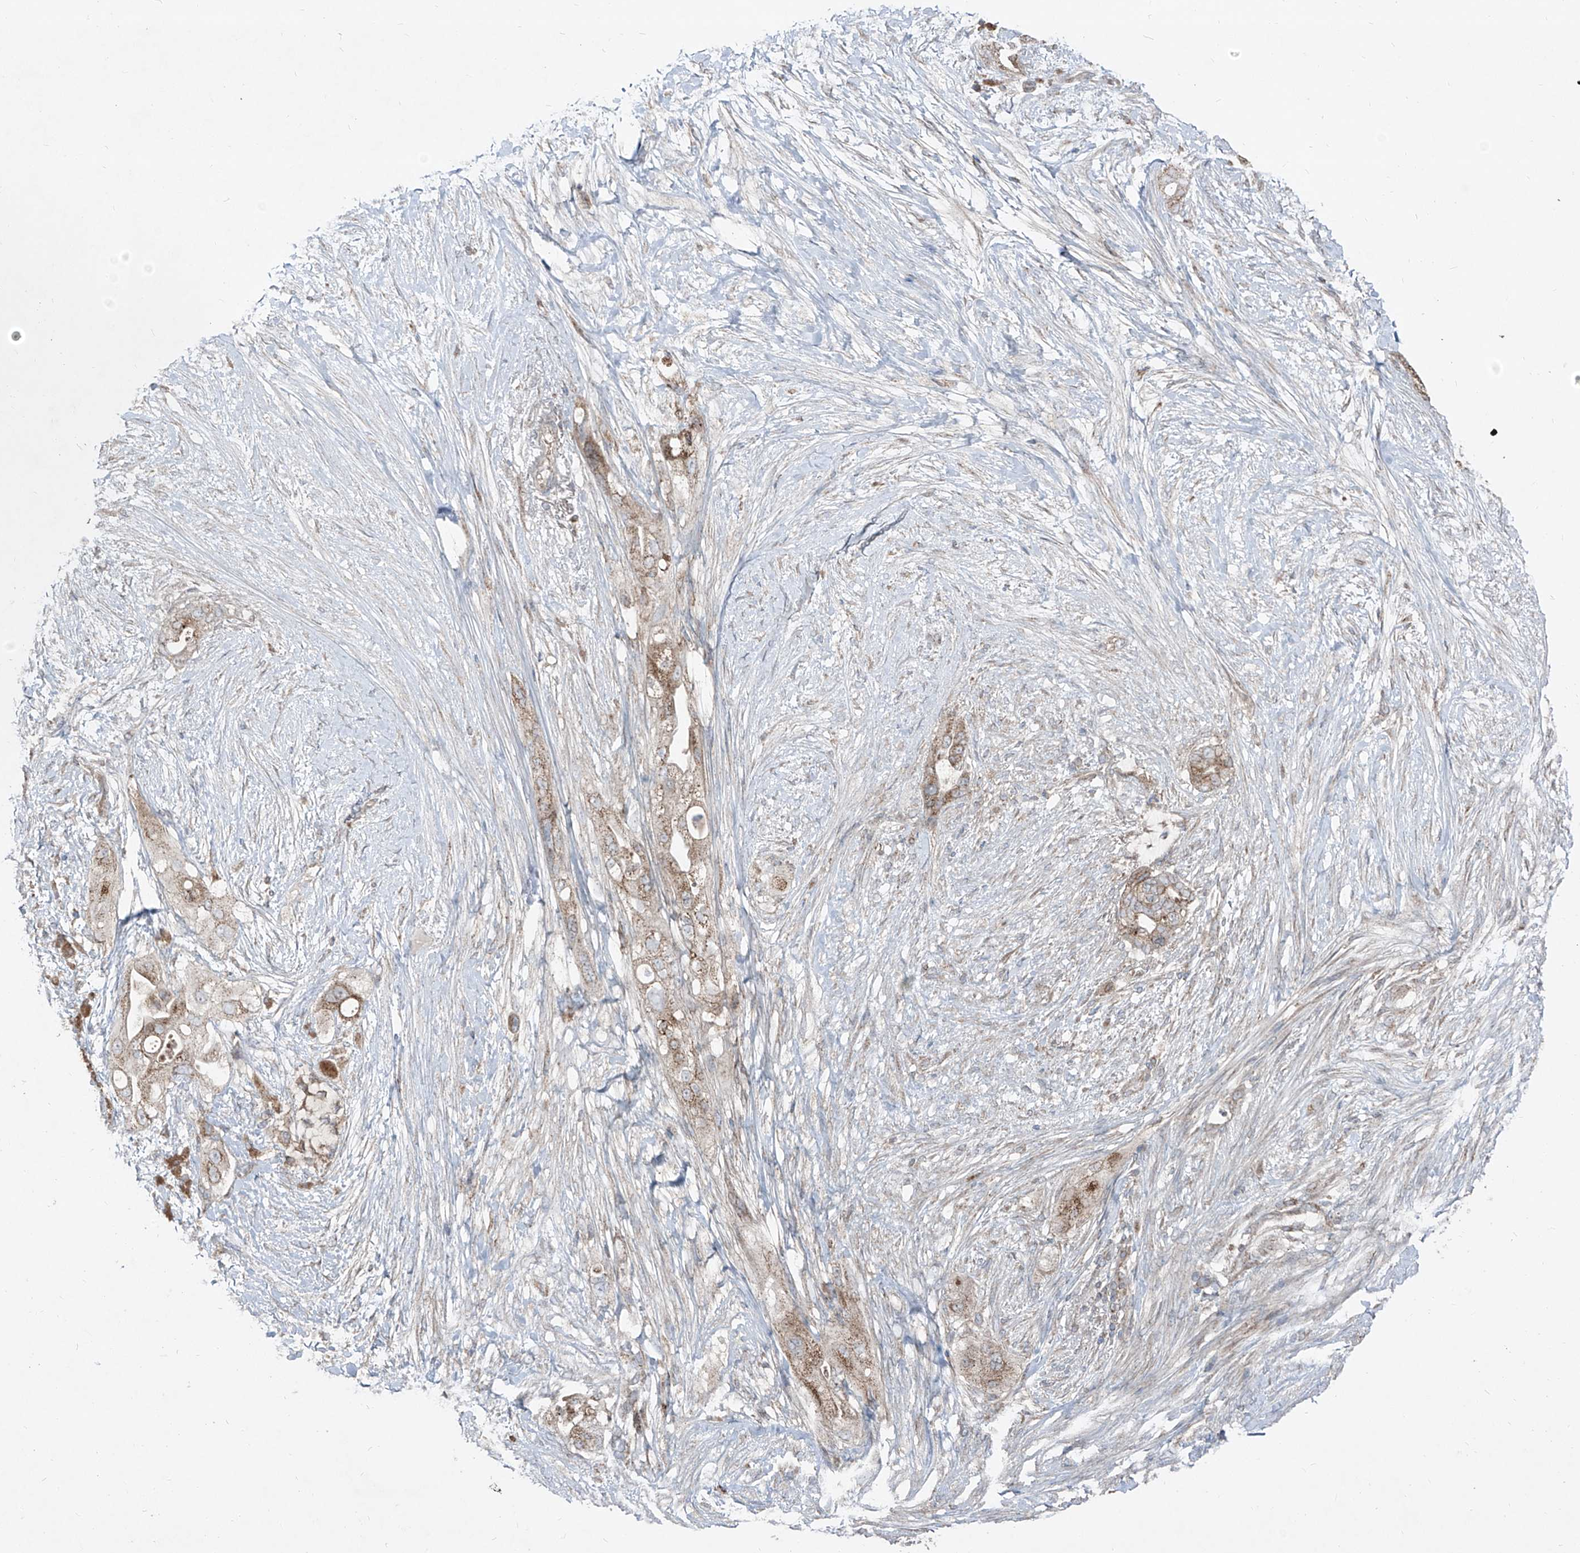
{"staining": {"intensity": "moderate", "quantity": ">75%", "location": "cytoplasmic/membranous"}, "tissue": "pancreatic cancer", "cell_type": "Tumor cells", "image_type": "cancer", "snomed": [{"axis": "morphology", "description": "Adenocarcinoma, NOS"}, {"axis": "topography", "description": "Pancreas"}], "caption": "Protein analysis of pancreatic adenocarcinoma tissue reveals moderate cytoplasmic/membranous expression in about >75% of tumor cells. Nuclei are stained in blue.", "gene": "ABCD3", "patient": {"sex": "male", "age": 53}}